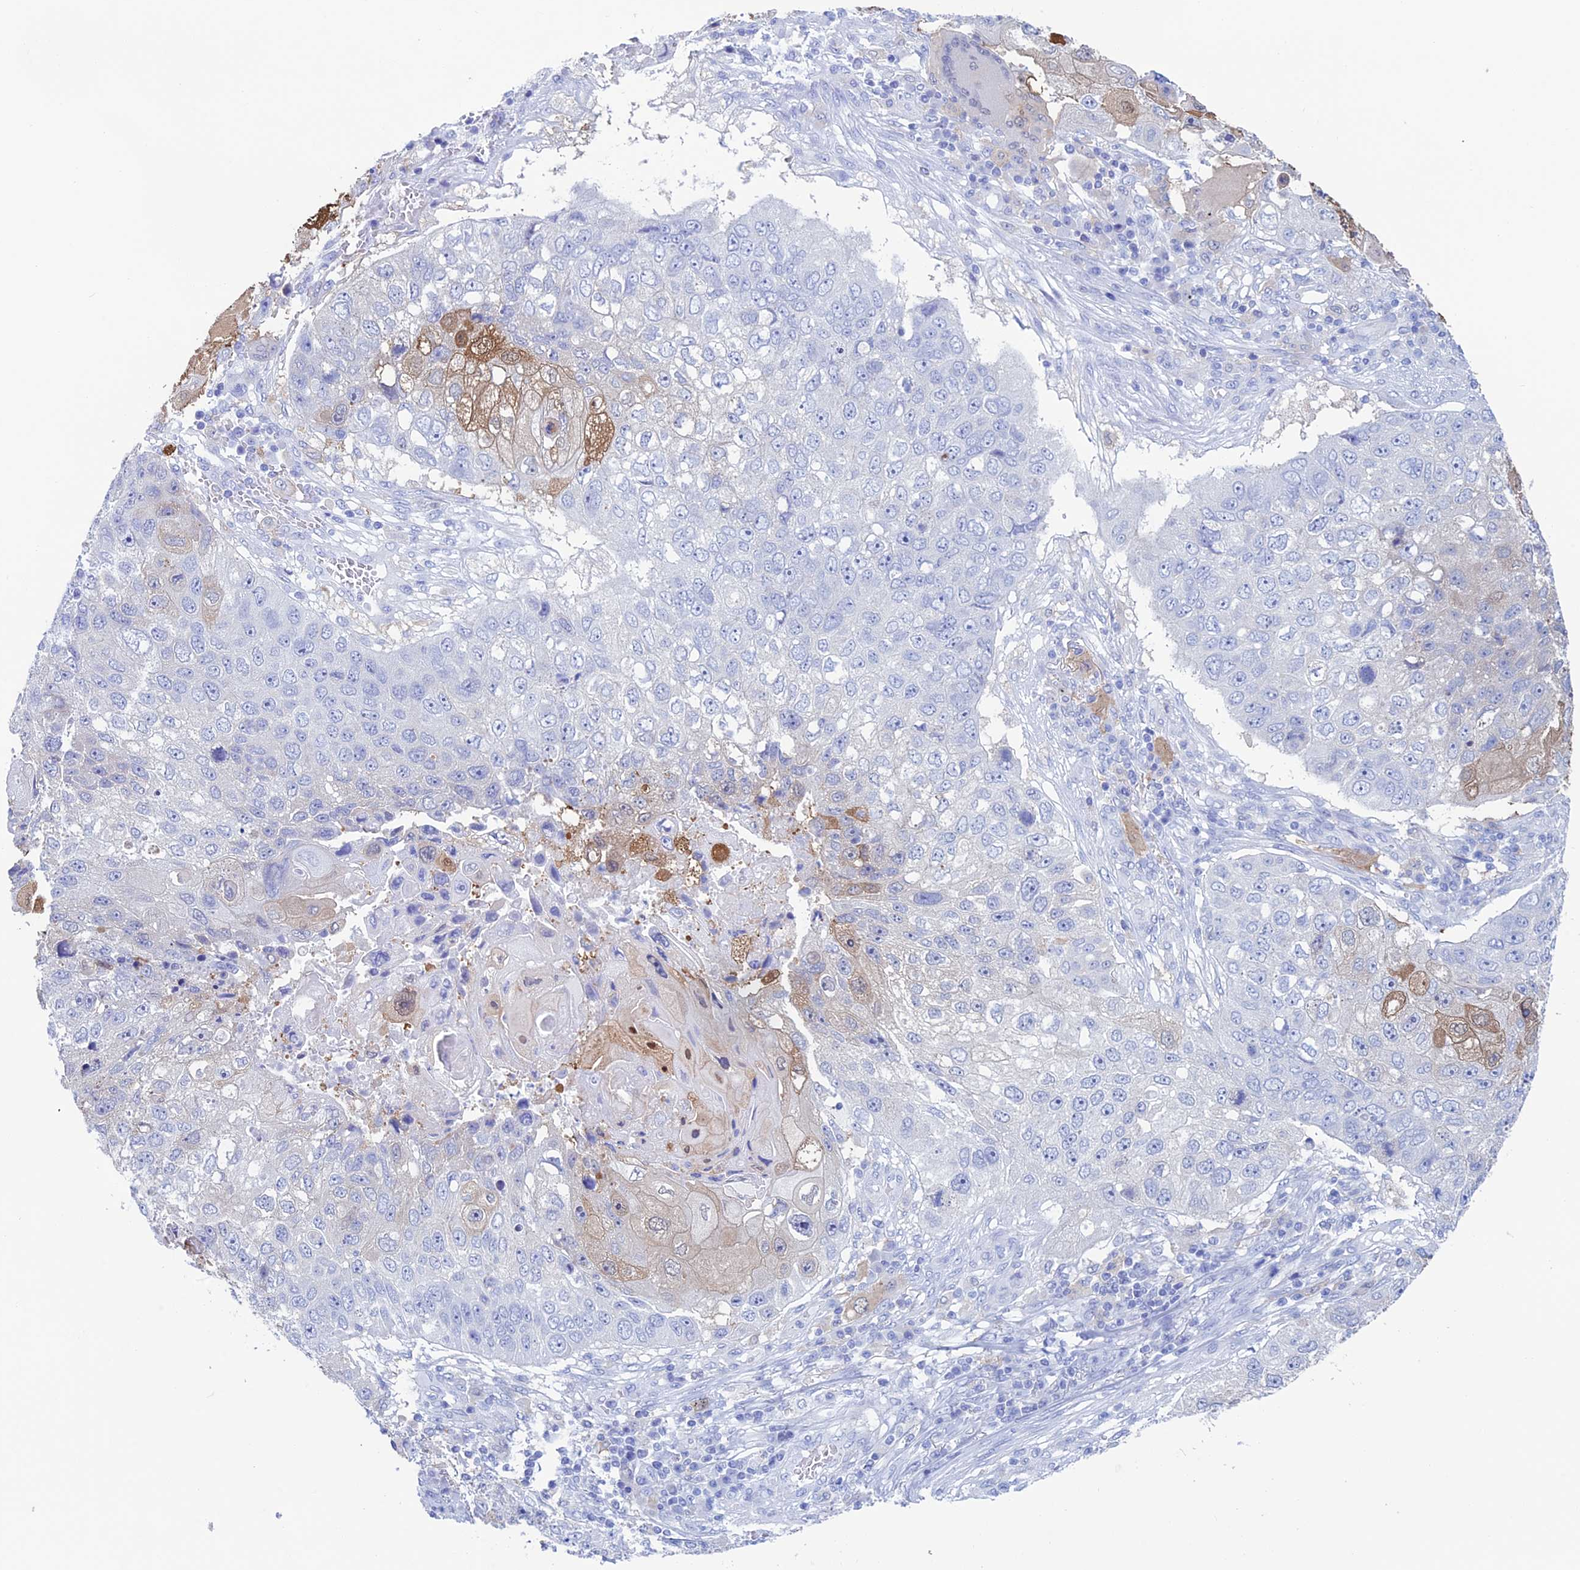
{"staining": {"intensity": "moderate", "quantity": "<25%", "location": "cytoplasmic/membranous,nuclear"}, "tissue": "lung cancer", "cell_type": "Tumor cells", "image_type": "cancer", "snomed": [{"axis": "morphology", "description": "Squamous cell carcinoma, NOS"}, {"axis": "topography", "description": "Lung"}], "caption": "This photomicrograph shows immunohistochemistry staining of squamous cell carcinoma (lung), with low moderate cytoplasmic/membranous and nuclear staining in approximately <25% of tumor cells.", "gene": "KCNK17", "patient": {"sex": "male", "age": 61}}